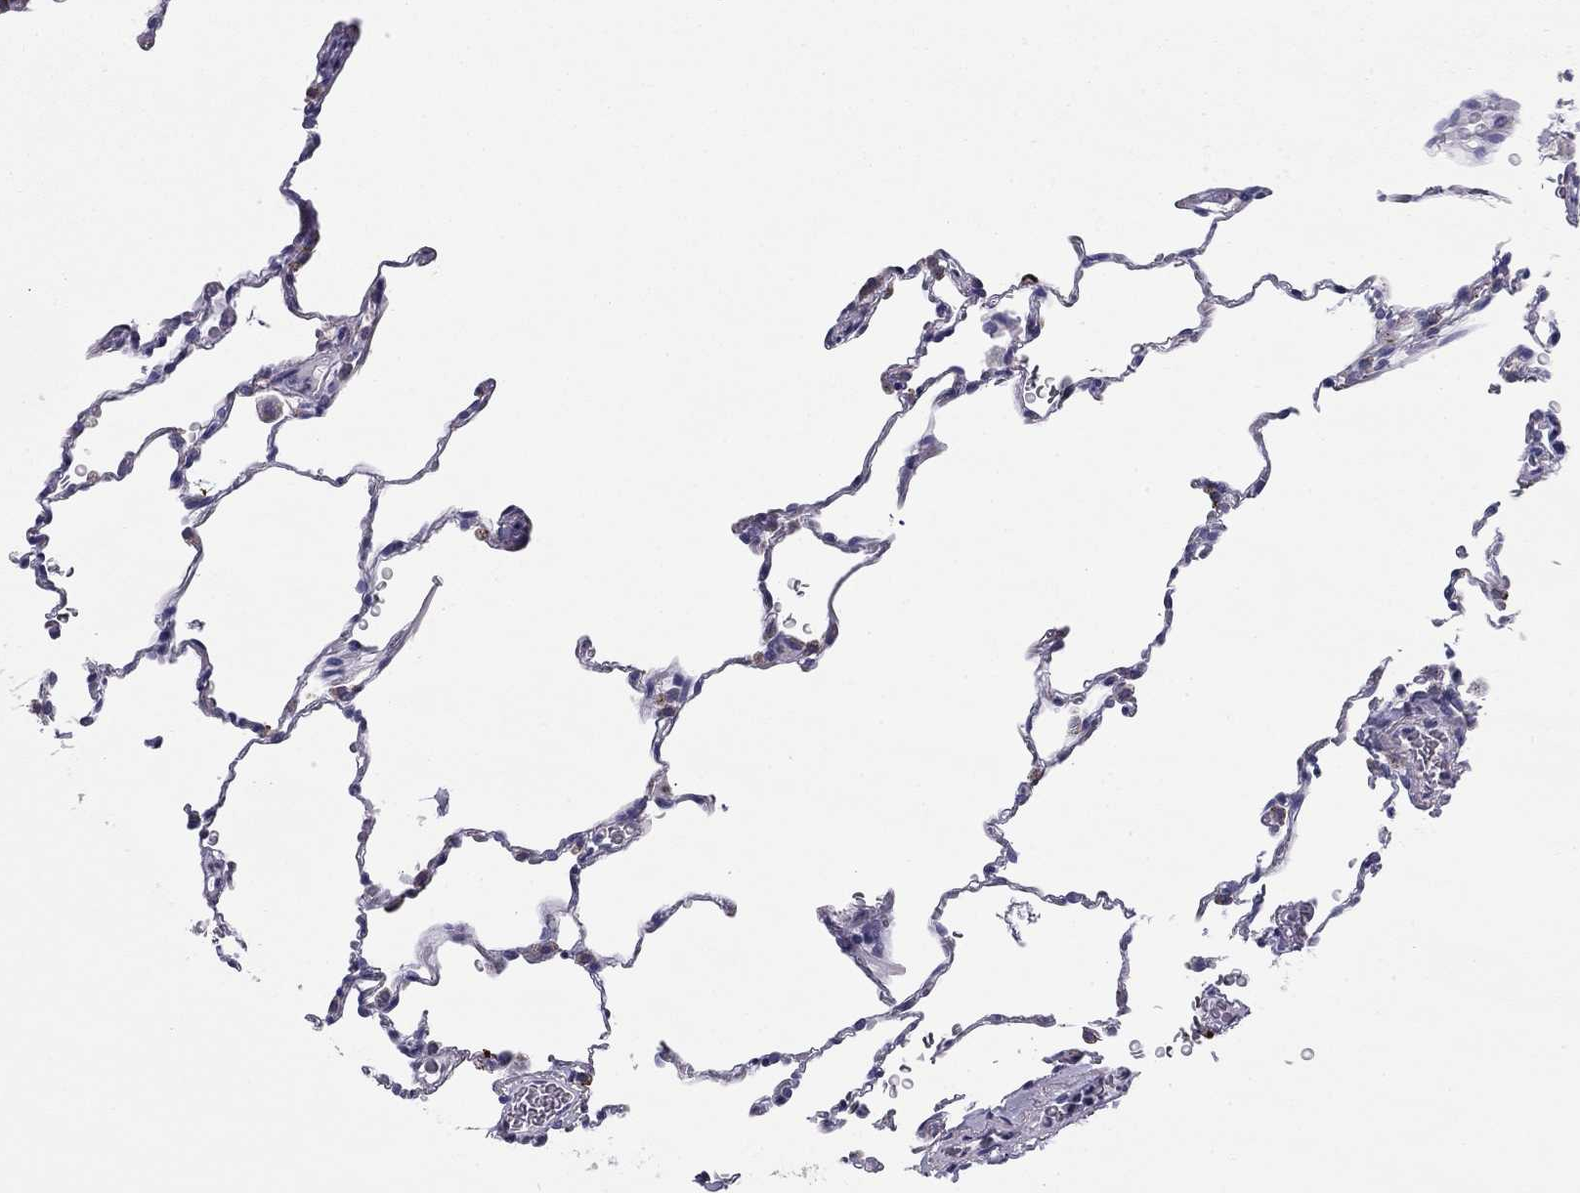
{"staining": {"intensity": "negative", "quantity": "none", "location": "none"}, "tissue": "lung", "cell_type": "Alveolar cells", "image_type": "normal", "snomed": [{"axis": "morphology", "description": "Normal tissue, NOS"}, {"axis": "morphology", "description": "Adenocarcinoma, metastatic, NOS"}, {"axis": "topography", "description": "Lung"}], "caption": "High power microscopy photomicrograph of an immunohistochemistry histopathology image of normal lung, revealing no significant positivity in alveolar cells.", "gene": "TMED3", "patient": {"sex": "male", "age": 45}}